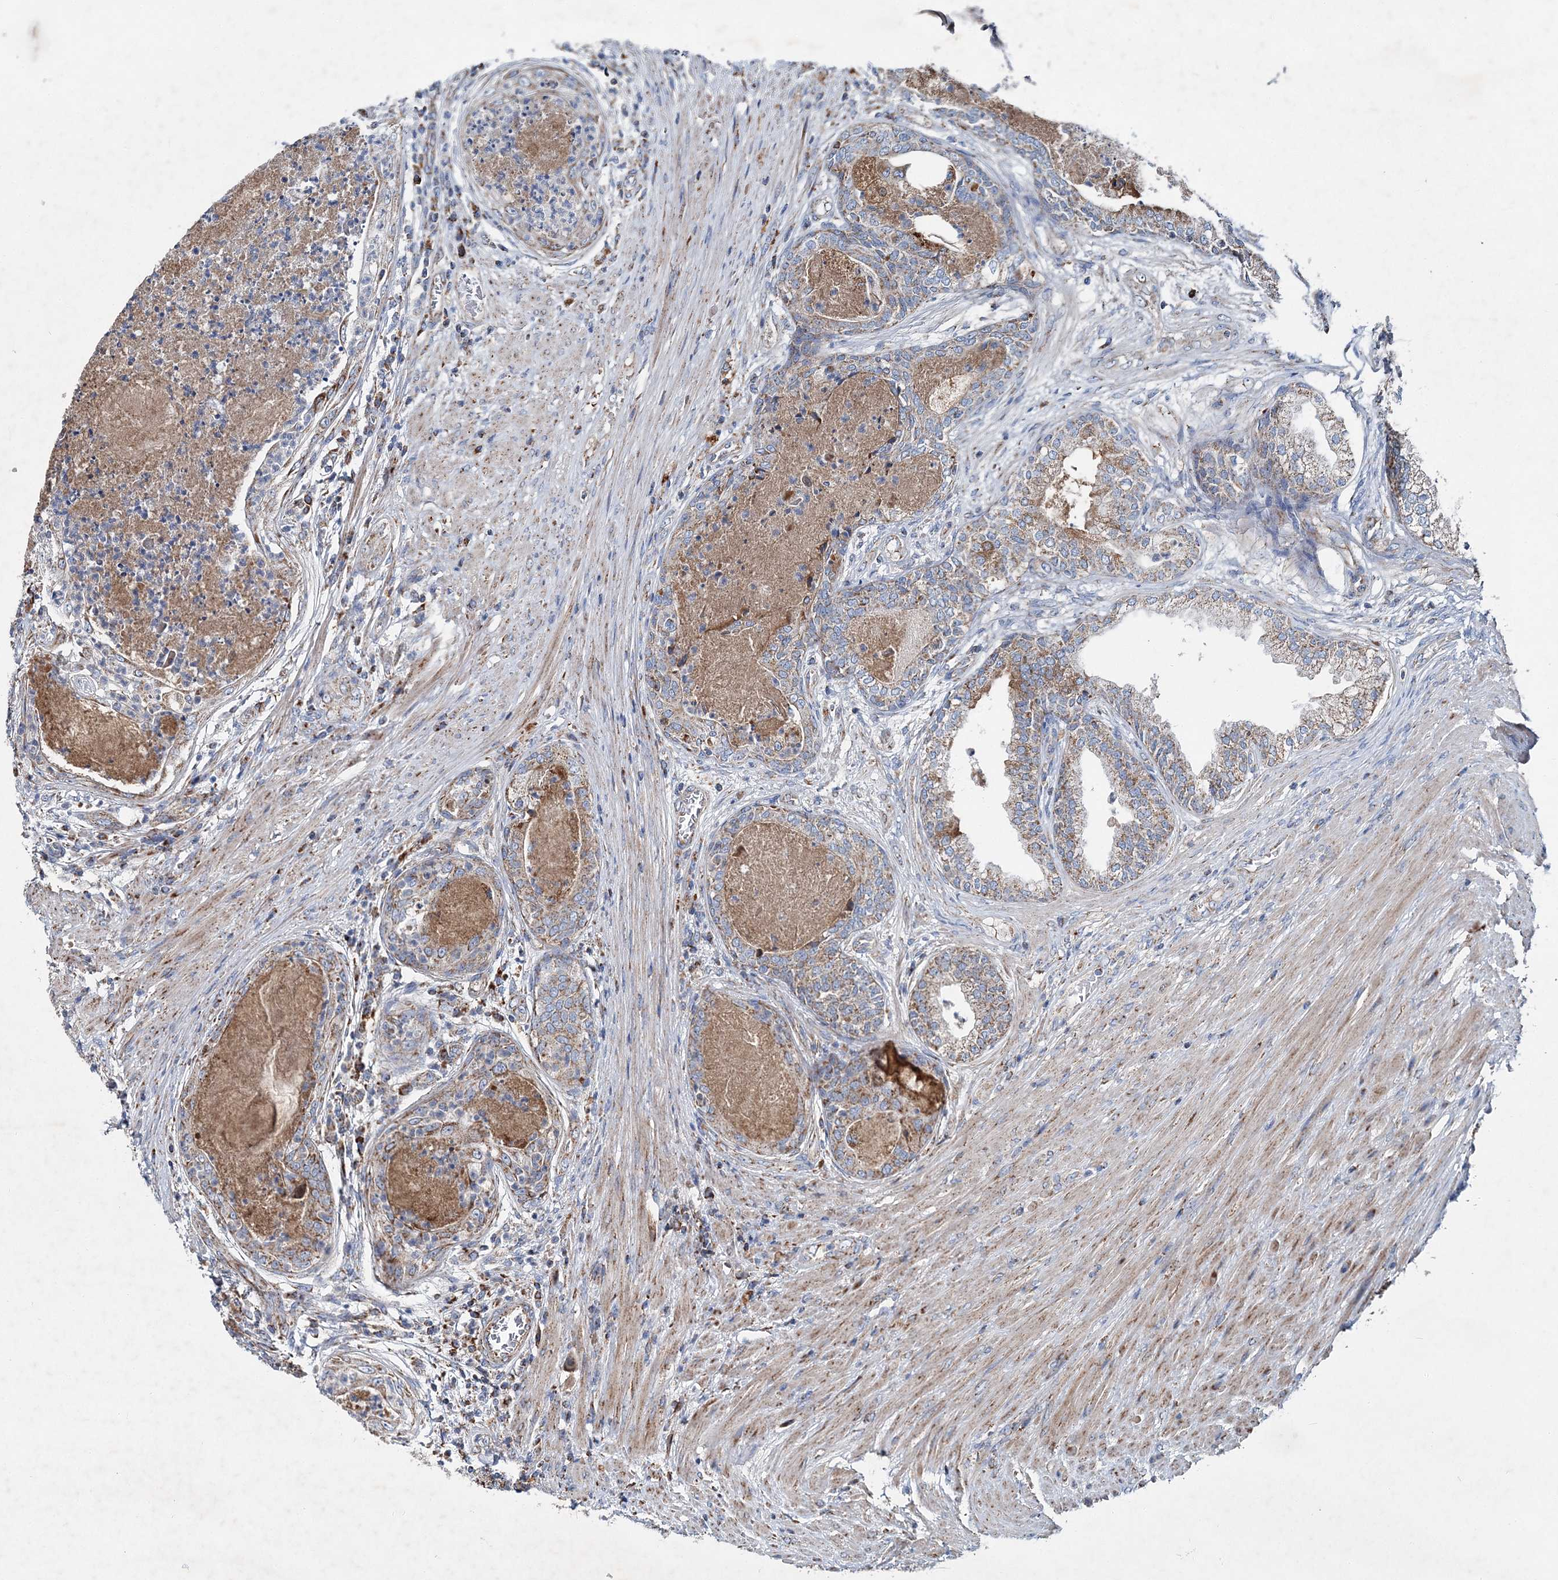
{"staining": {"intensity": "moderate", "quantity": ">75%", "location": "cytoplasmic/membranous"}, "tissue": "prostate", "cell_type": "Glandular cells", "image_type": "normal", "snomed": [{"axis": "morphology", "description": "Normal tissue, NOS"}, {"axis": "topography", "description": "Prostate"}], "caption": "Protein staining of benign prostate shows moderate cytoplasmic/membranous staining in about >75% of glandular cells. The staining was performed using DAB (3,3'-diaminobenzidine), with brown indicating positive protein expression. Nuclei are stained blue with hematoxylin.", "gene": "SPAG16", "patient": {"sex": "male", "age": 76}}